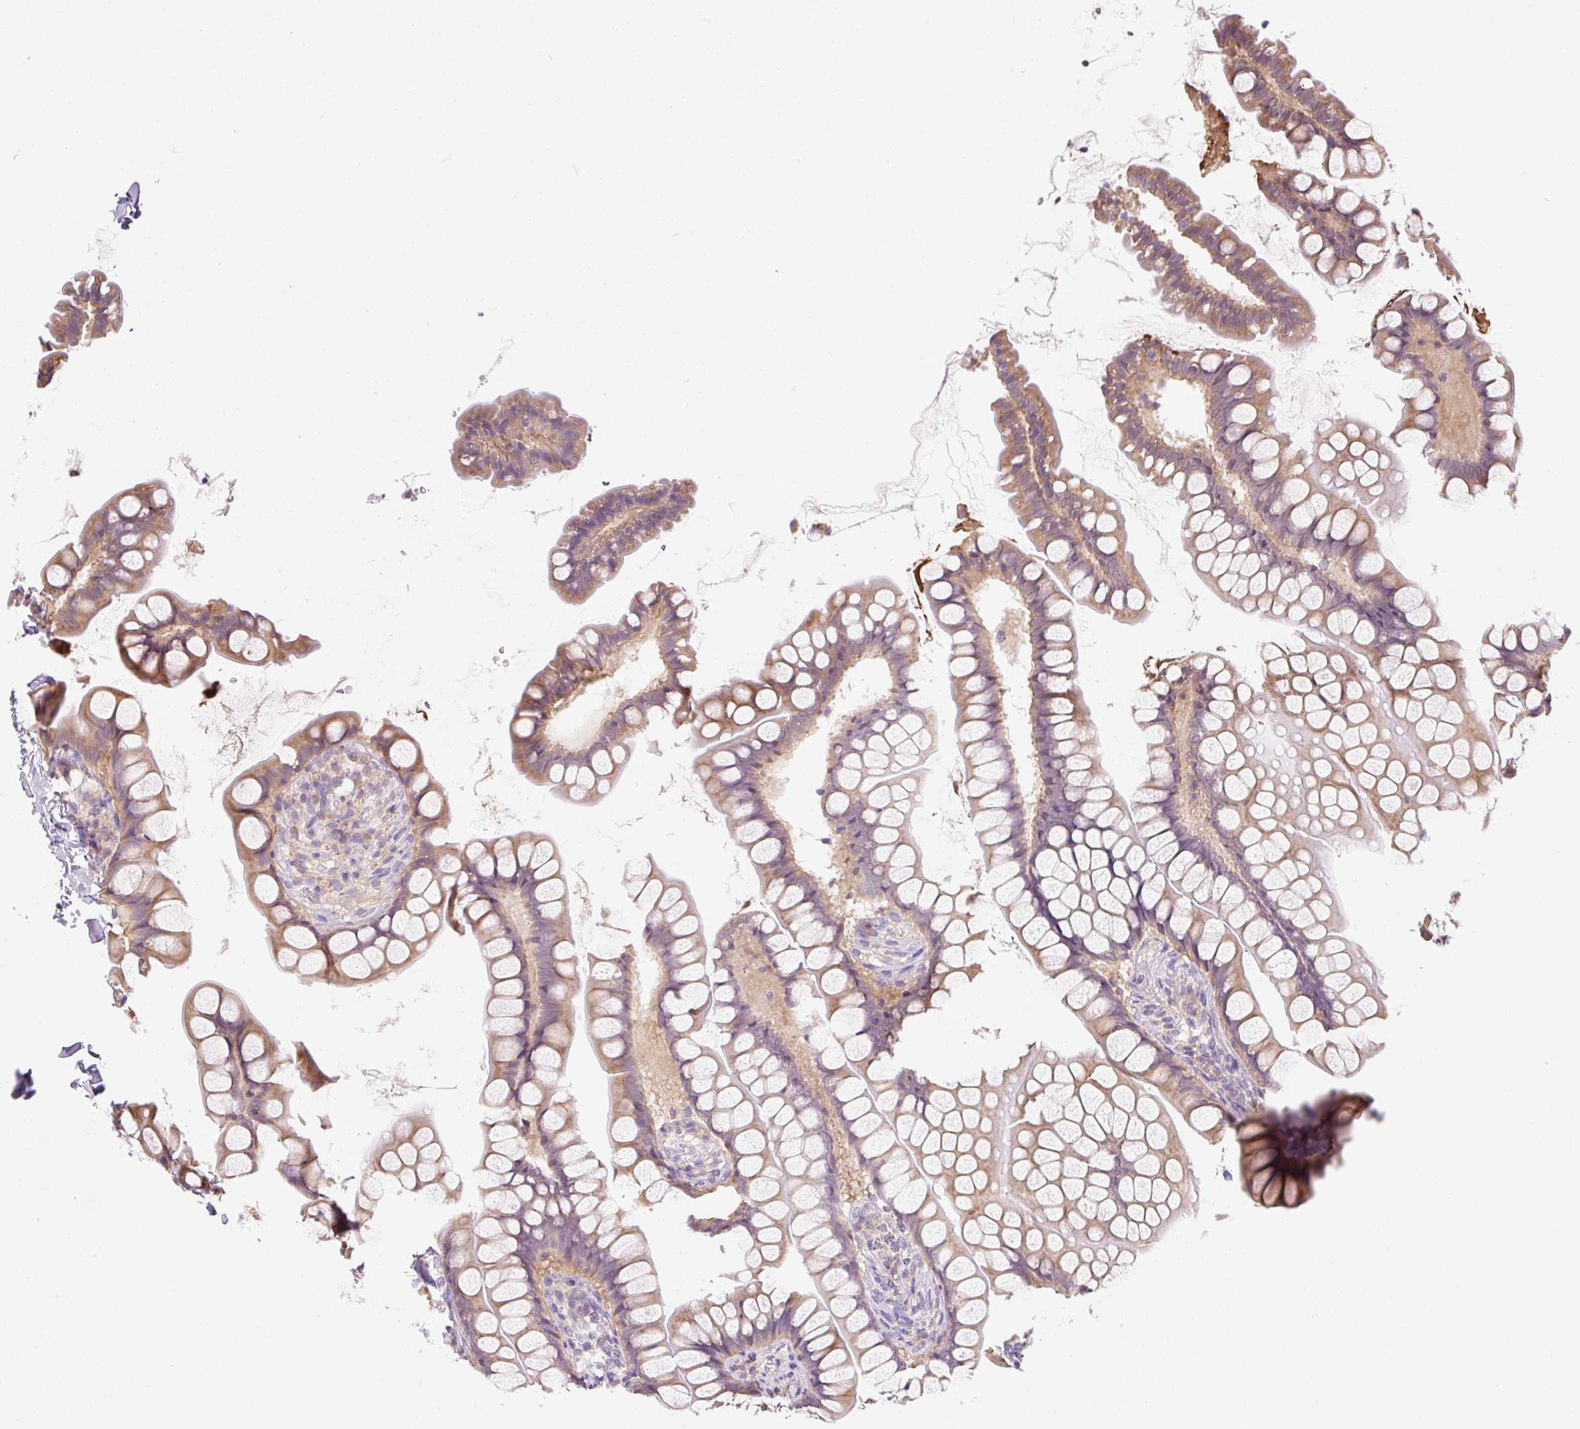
{"staining": {"intensity": "moderate", "quantity": ">75%", "location": "cytoplasmic/membranous"}, "tissue": "small intestine", "cell_type": "Glandular cells", "image_type": "normal", "snomed": [{"axis": "morphology", "description": "Normal tissue, NOS"}, {"axis": "topography", "description": "Small intestine"}], "caption": "This histopathology image displays normal small intestine stained with immunohistochemistry (IHC) to label a protein in brown. The cytoplasmic/membranous of glandular cells show moderate positivity for the protein. Nuclei are counter-stained blue.", "gene": "RPL18A", "patient": {"sex": "male", "age": 70}}